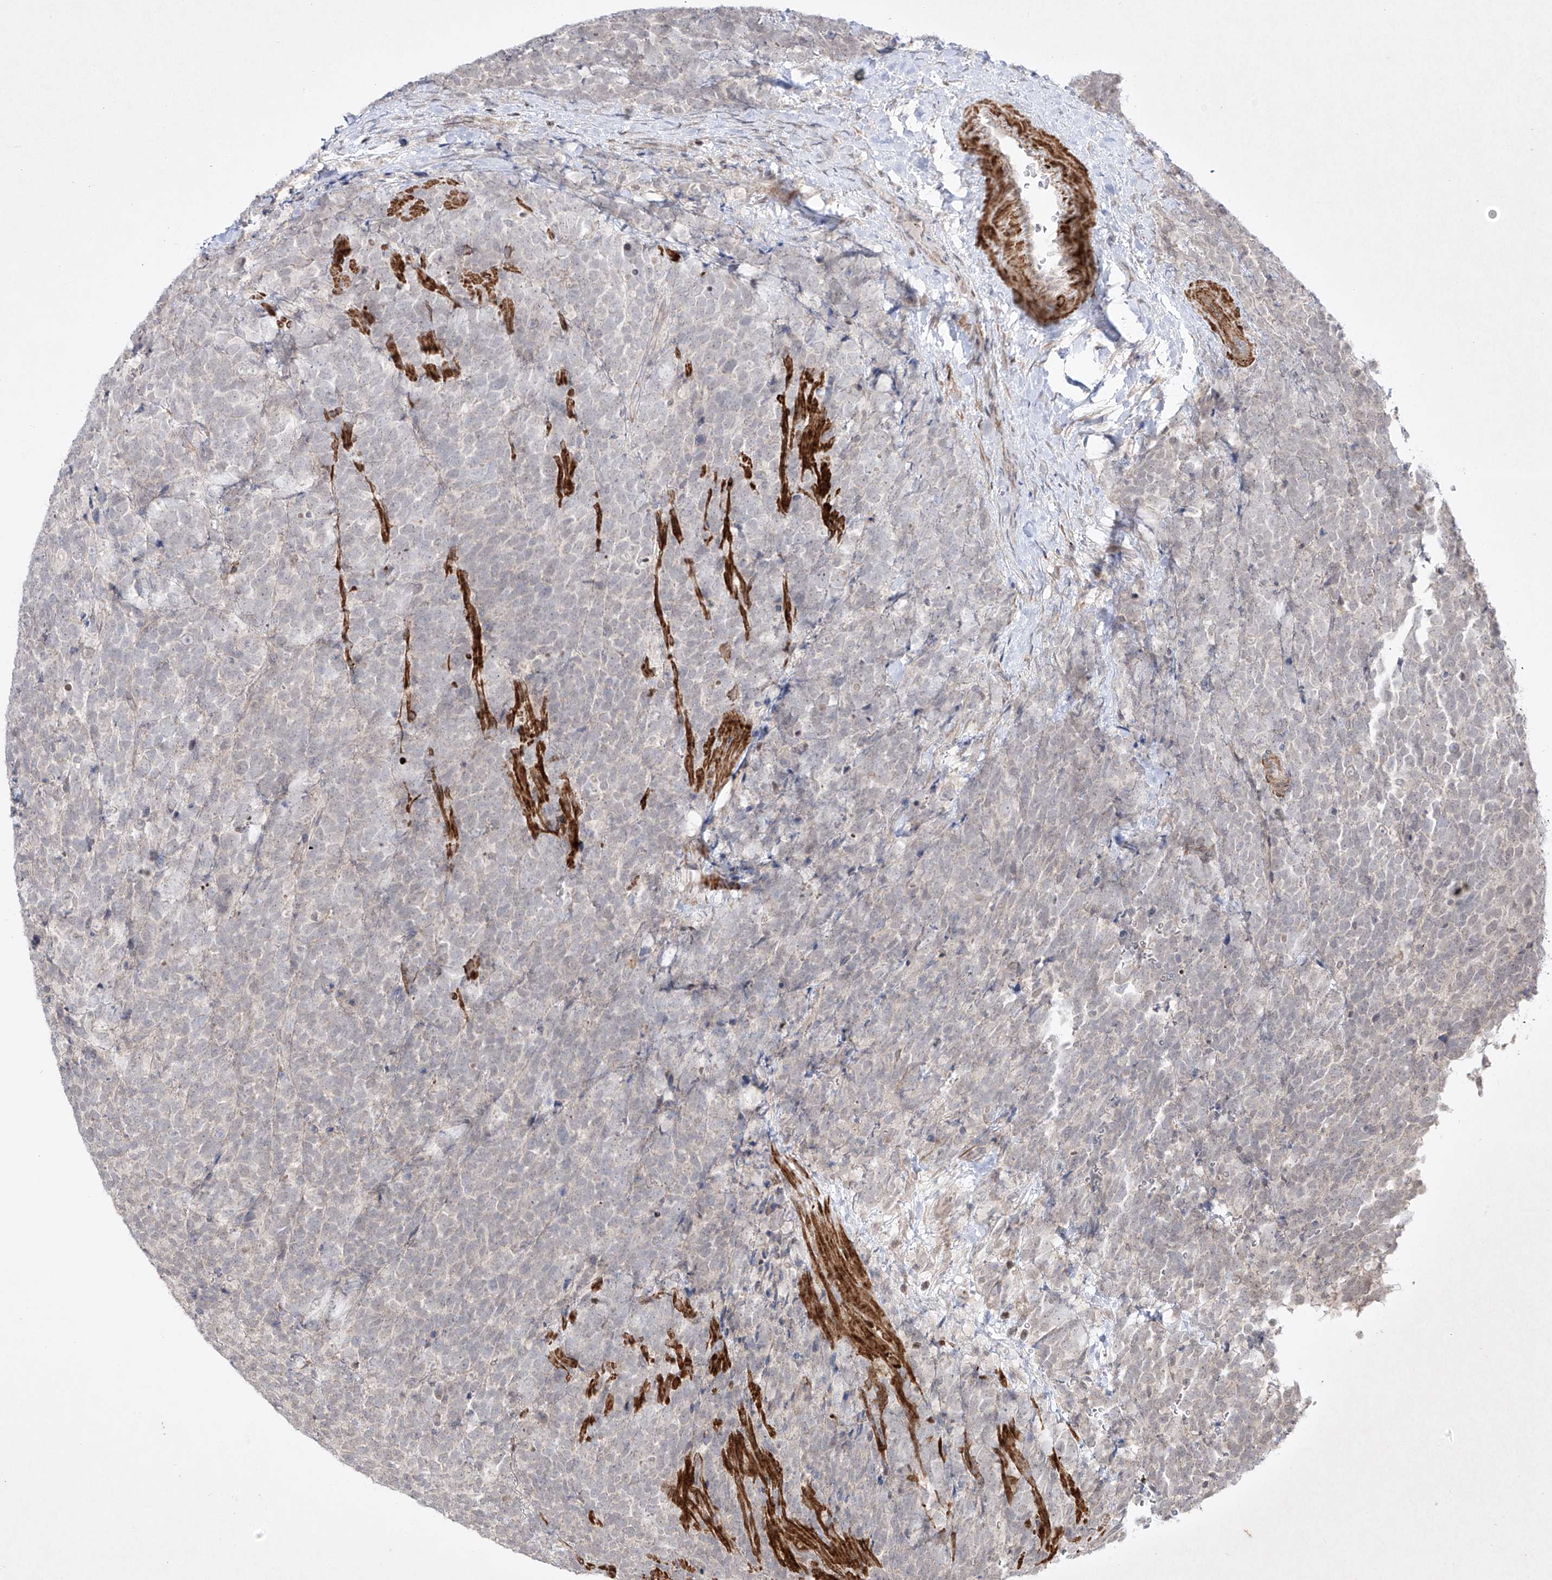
{"staining": {"intensity": "negative", "quantity": "none", "location": "none"}, "tissue": "urothelial cancer", "cell_type": "Tumor cells", "image_type": "cancer", "snomed": [{"axis": "morphology", "description": "Urothelial carcinoma, High grade"}, {"axis": "topography", "description": "Urinary bladder"}], "caption": "A high-resolution micrograph shows IHC staining of urothelial cancer, which exhibits no significant expression in tumor cells.", "gene": "KDM1B", "patient": {"sex": "female", "age": 82}}